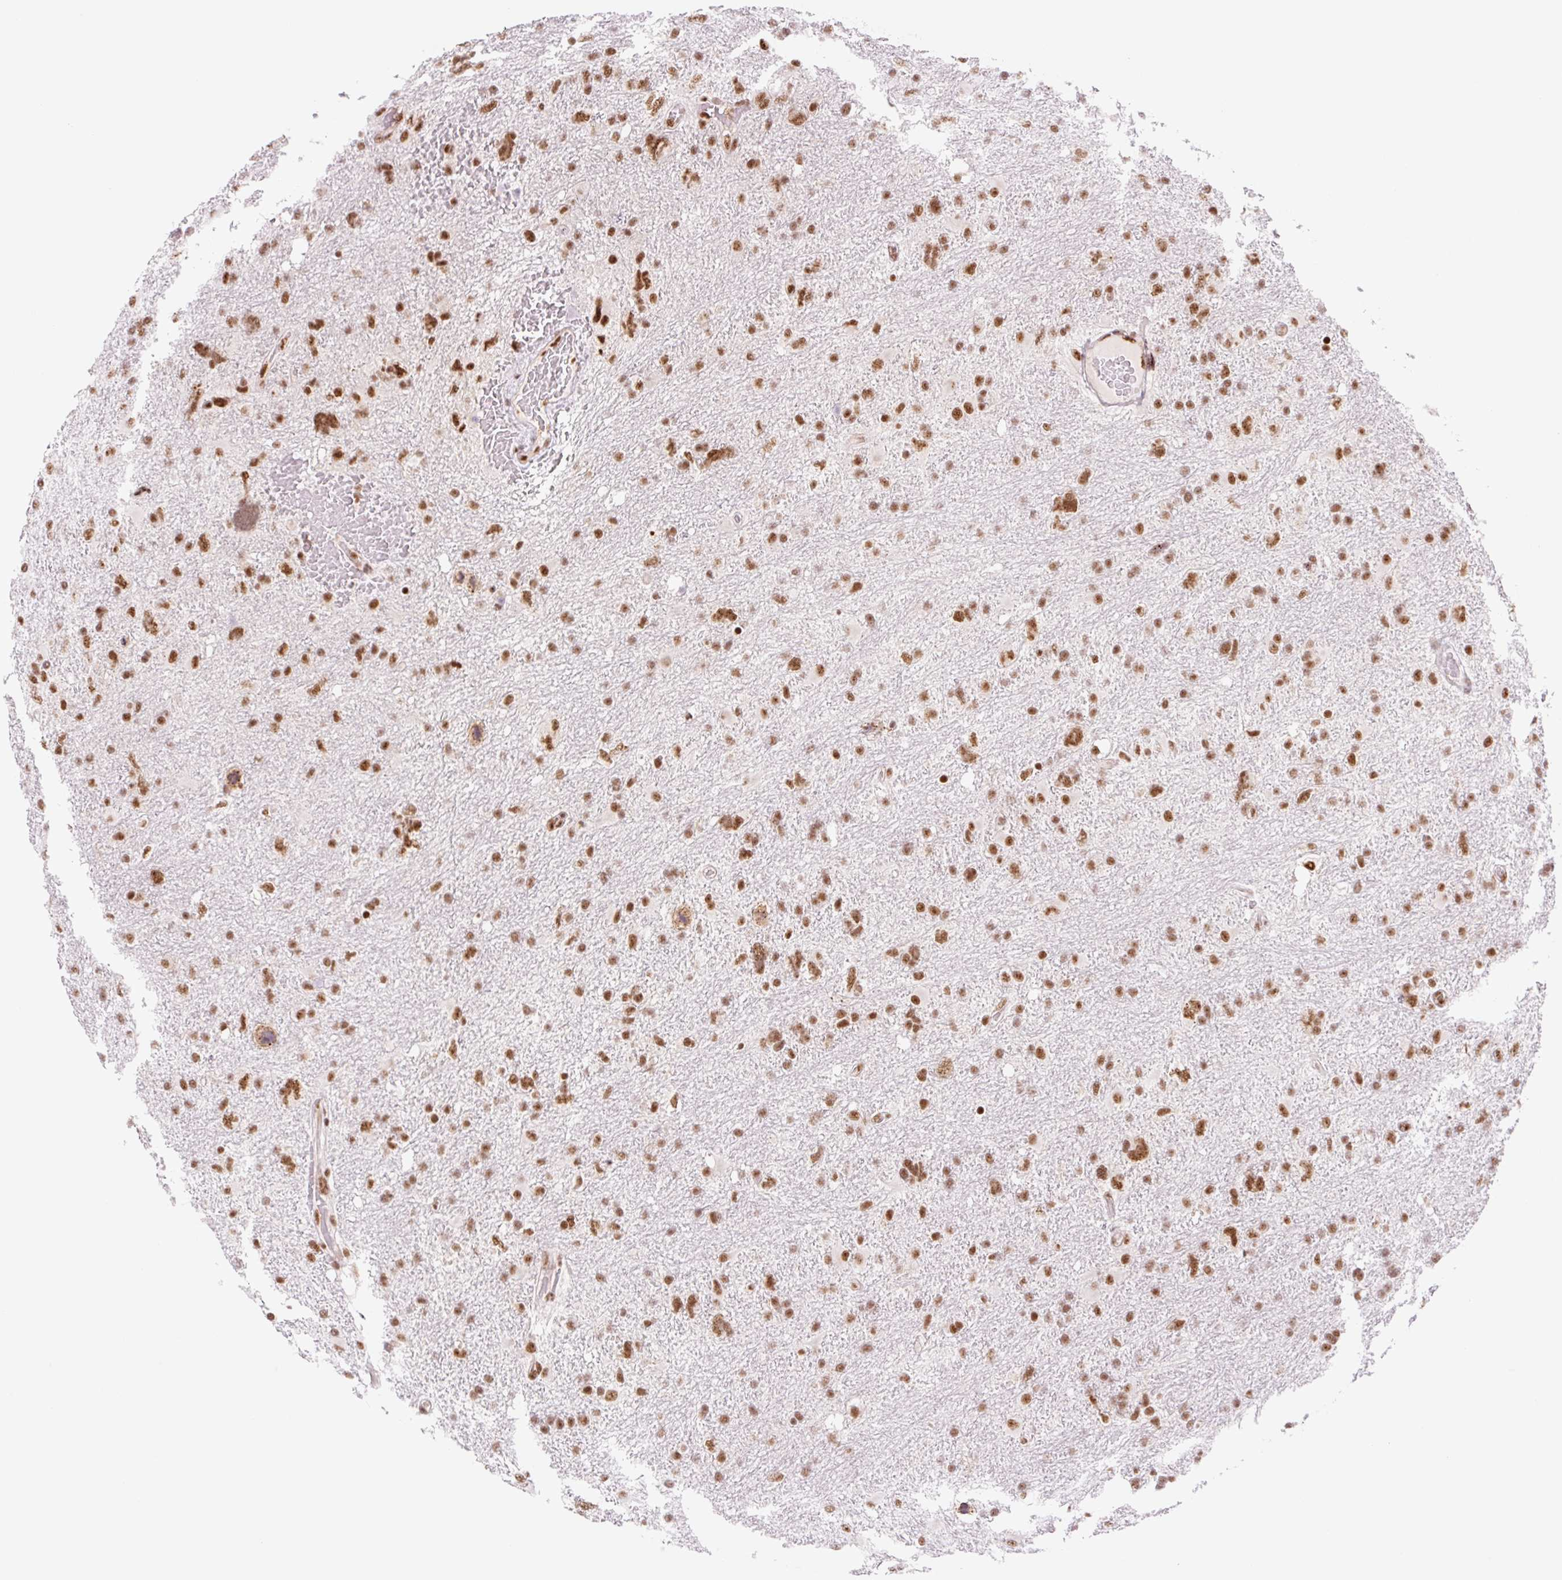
{"staining": {"intensity": "strong", "quantity": ">75%", "location": "nuclear"}, "tissue": "glioma", "cell_type": "Tumor cells", "image_type": "cancer", "snomed": [{"axis": "morphology", "description": "Glioma, malignant, High grade"}, {"axis": "topography", "description": "Brain"}], "caption": "High-magnification brightfield microscopy of malignant glioma (high-grade) stained with DAB (3,3'-diaminobenzidine) (brown) and counterstained with hematoxylin (blue). tumor cells exhibit strong nuclear staining is appreciated in approximately>75% of cells.", "gene": "PRDM11", "patient": {"sex": "male", "age": 61}}